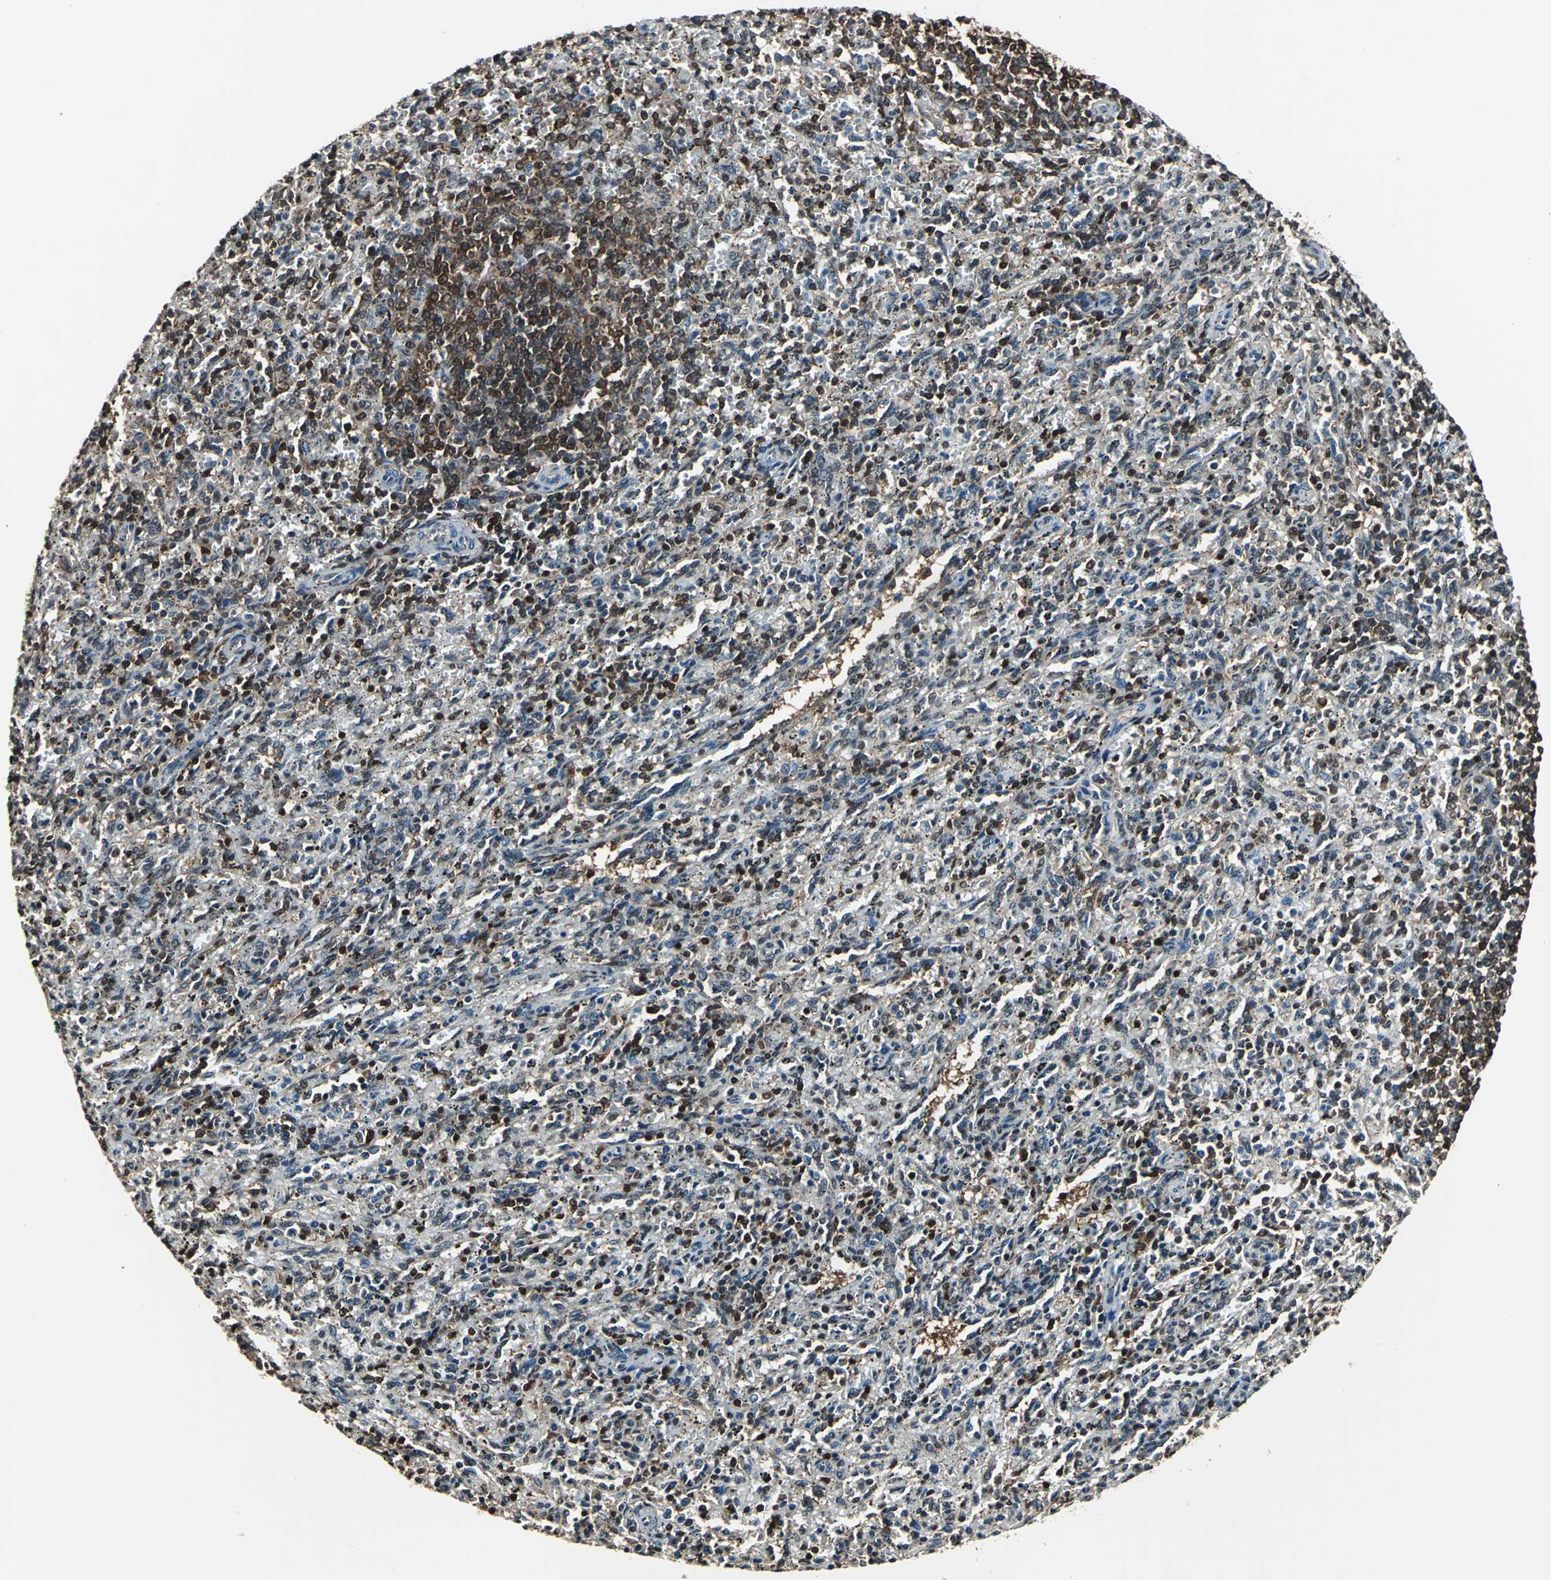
{"staining": {"intensity": "weak", "quantity": "25%-75%", "location": "cytoplasmic/membranous"}, "tissue": "spleen", "cell_type": "Cells in red pulp", "image_type": "normal", "snomed": [{"axis": "morphology", "description": "Normal tissue, NOS"}, {"axis": "topography", "description": "Spleen"}], "caption": "A brown stain labels weak cytoplasmic/membranous staining of a protein in cells in red pulp of unremarkable spleen.", "gene": "PSME1", "patient": {"sex": "female", "age": 10}}